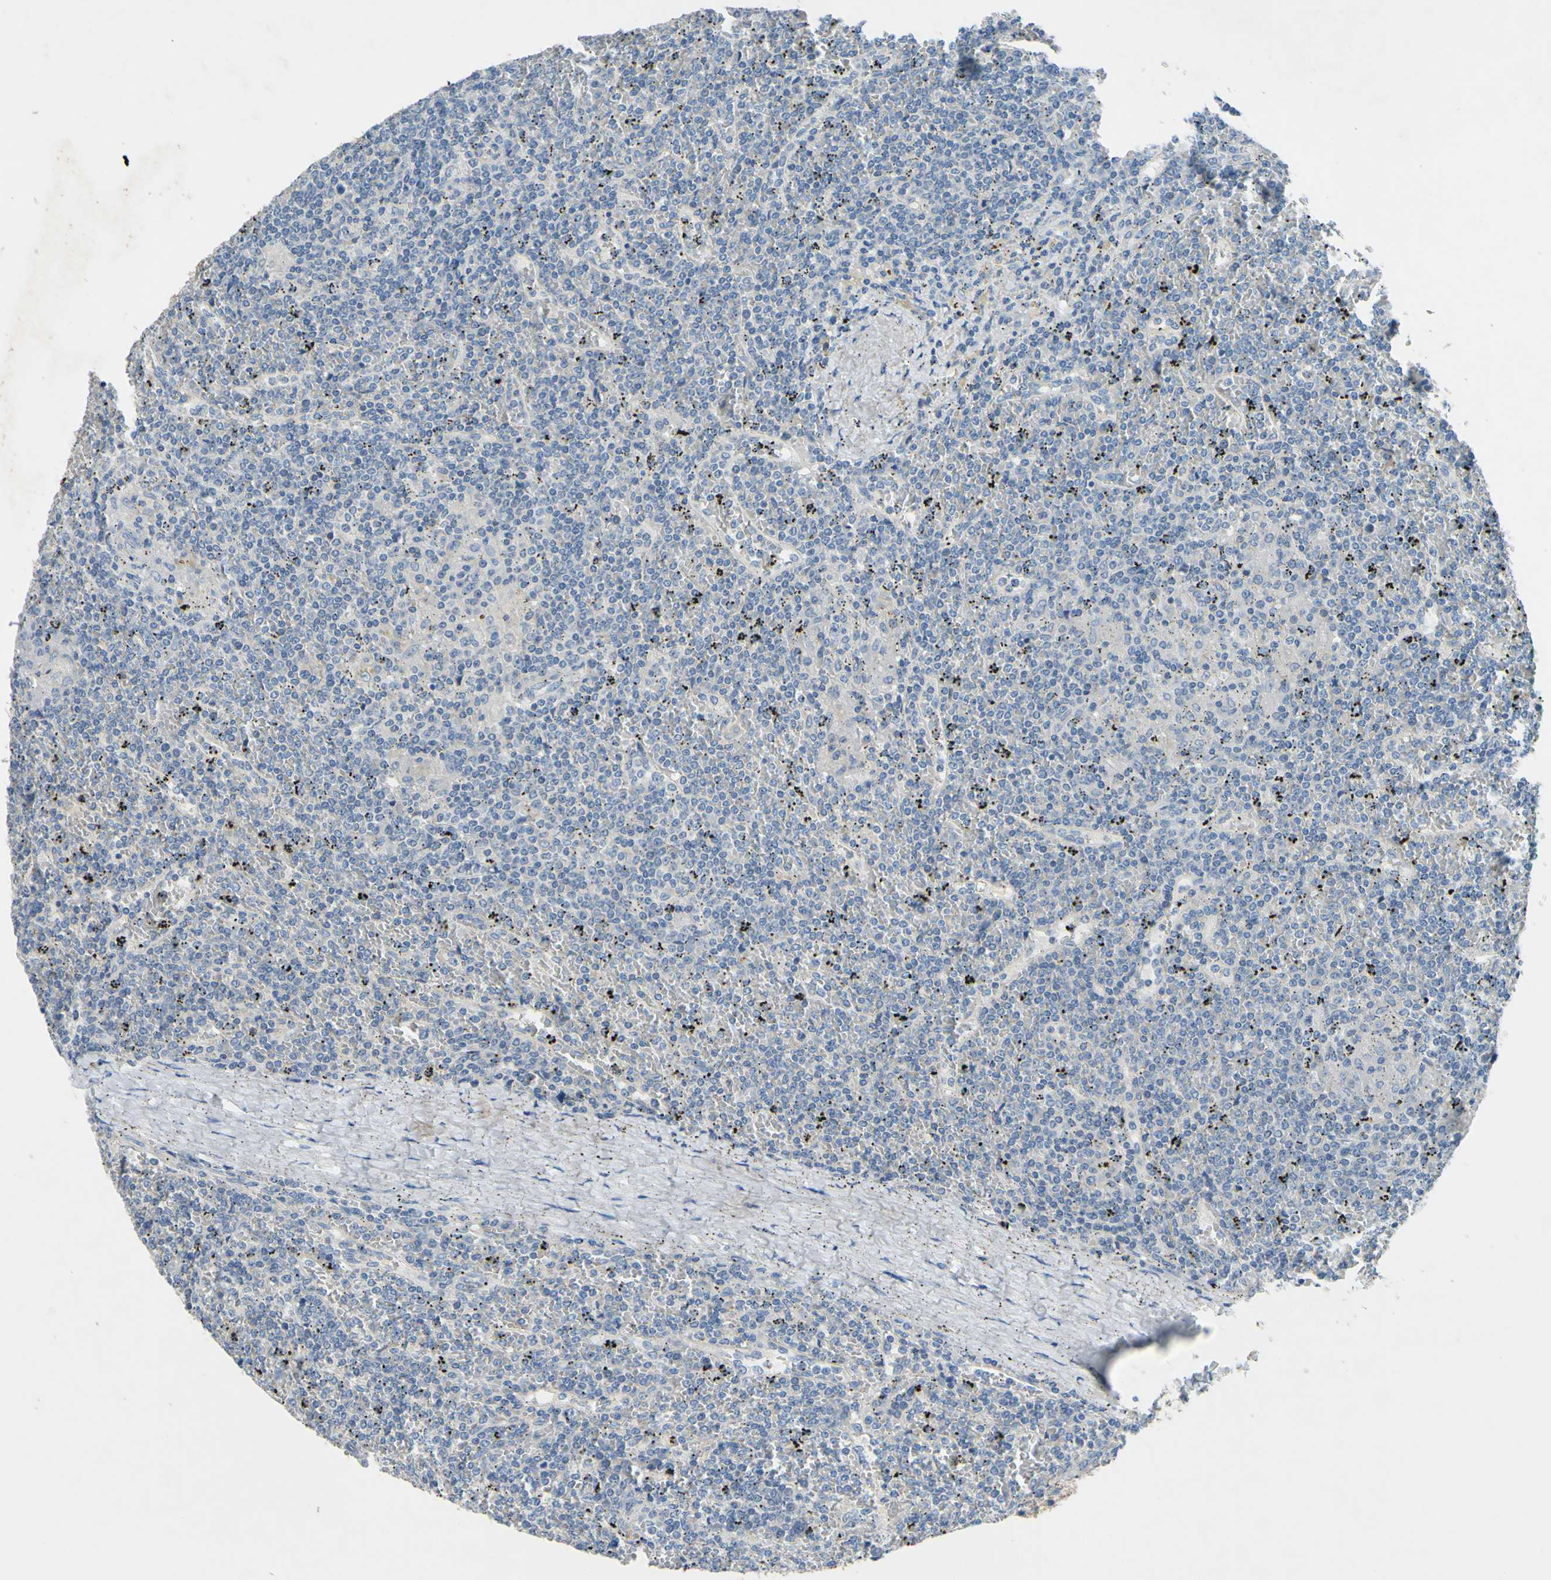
{"staining": {"intensity": "negative", "quantity": "none", "location": "none"}, "tissue": "lymphoma", "cell_type": "Tumor cells", "image_type": "cancer", "snomed": [{"axis": "morphology", "description": "Malignant lymphoma, non-Hodgkin's type, Low grade"}, {"axis": "topography", "description": "Spleen"}], "caption": "Immunohistochemical staining of human lymphoma reveals no significant positivity in tumor cells. Brightfield microscopy of immunohistochemistry (IHC) stained with DAB (3,3'-diaminobenzidine) (brown) and hematoxylin (blue), captured at high magnification.", "gene": "CDH10", "patient": {"sex": "female", "age": 19}}